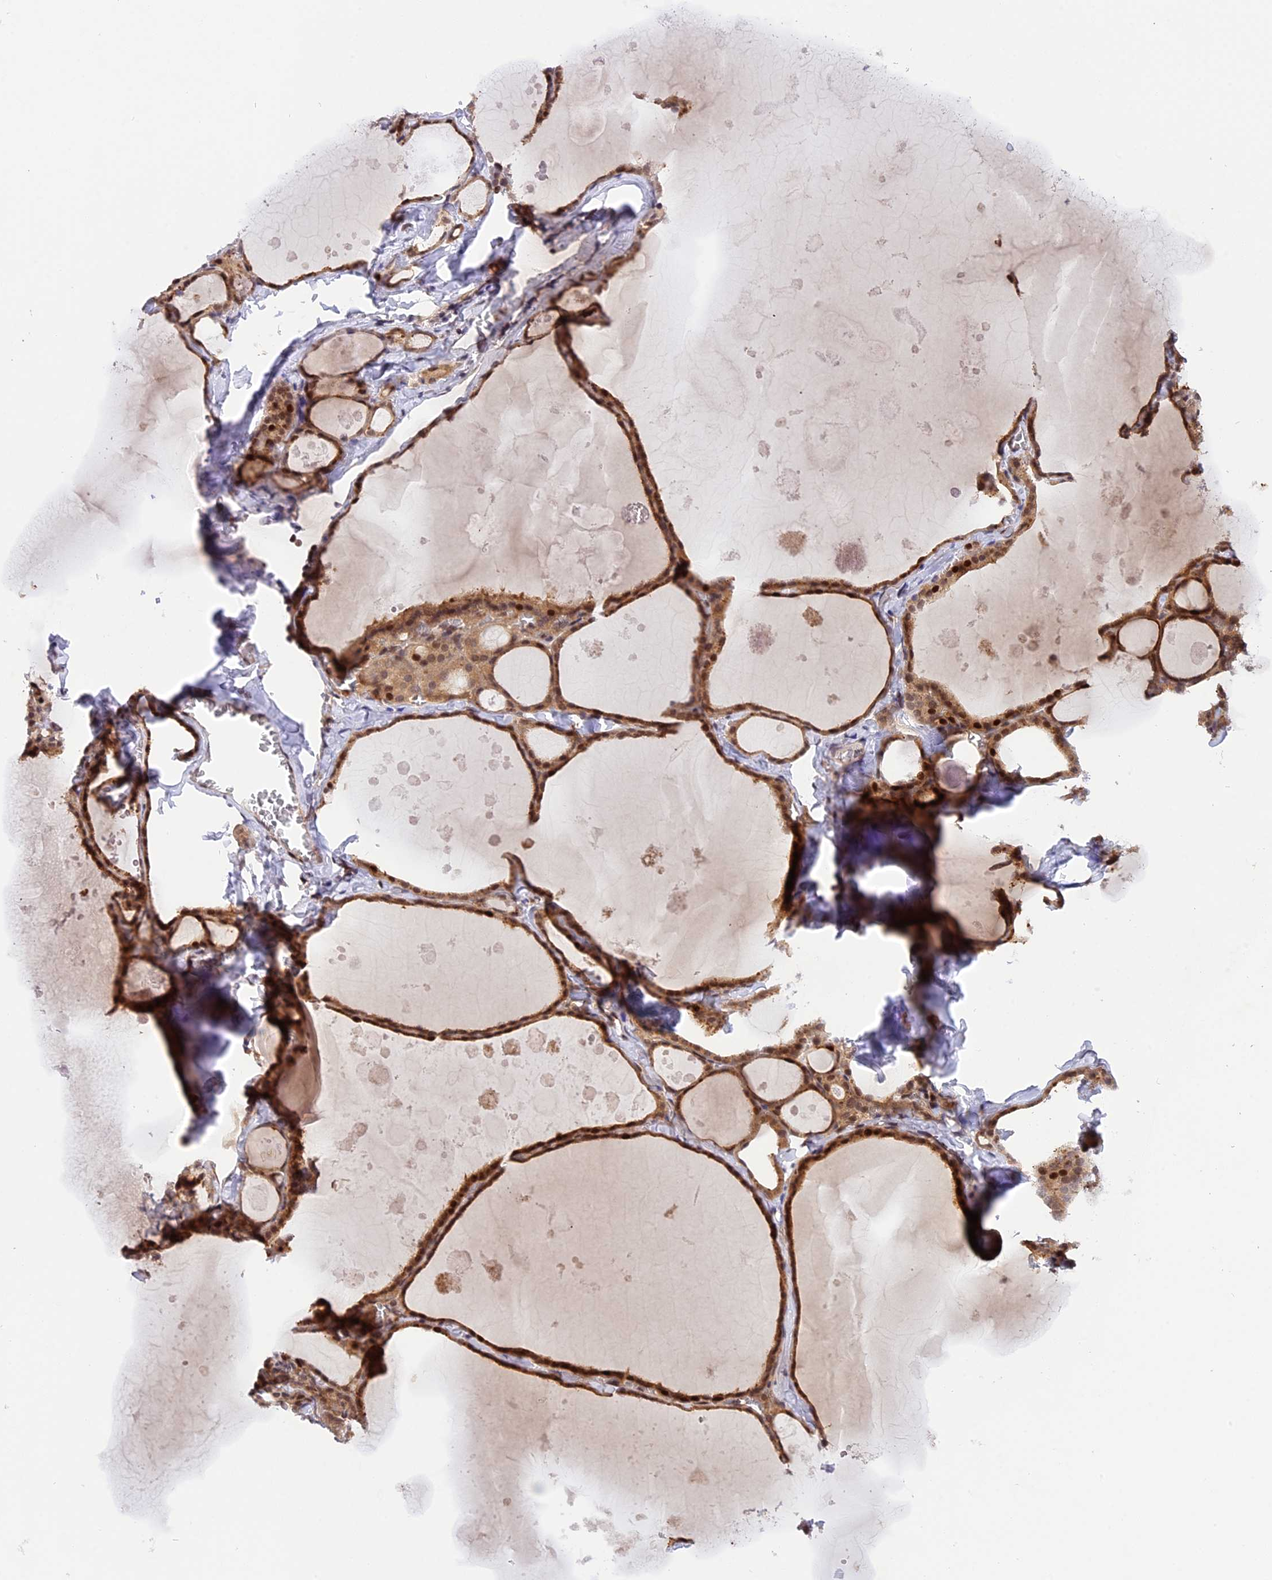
{"staining": {"intensity": "moderate", "quantity": ">75%", "location": "cytoplasmic/membranous,nuclear"}, "tissue": "thyroid gland", "cell_type": "Glandular cells", "image_type": "normal", "snomed": [{"axis": "morphology", "description": "Normal tissue, NOS"}, {"axis": "topography", "description": "Thyroid gland"}], "caption": "This is a photomicrograph of immunohistochemistry staining of benign thyroid gland, which shows moderate staining in the cytoplasmic/membranous,nuclear of glandular cells.", "gene": "SAMD4A", "patient": {"sex": "male", "age": 56}}